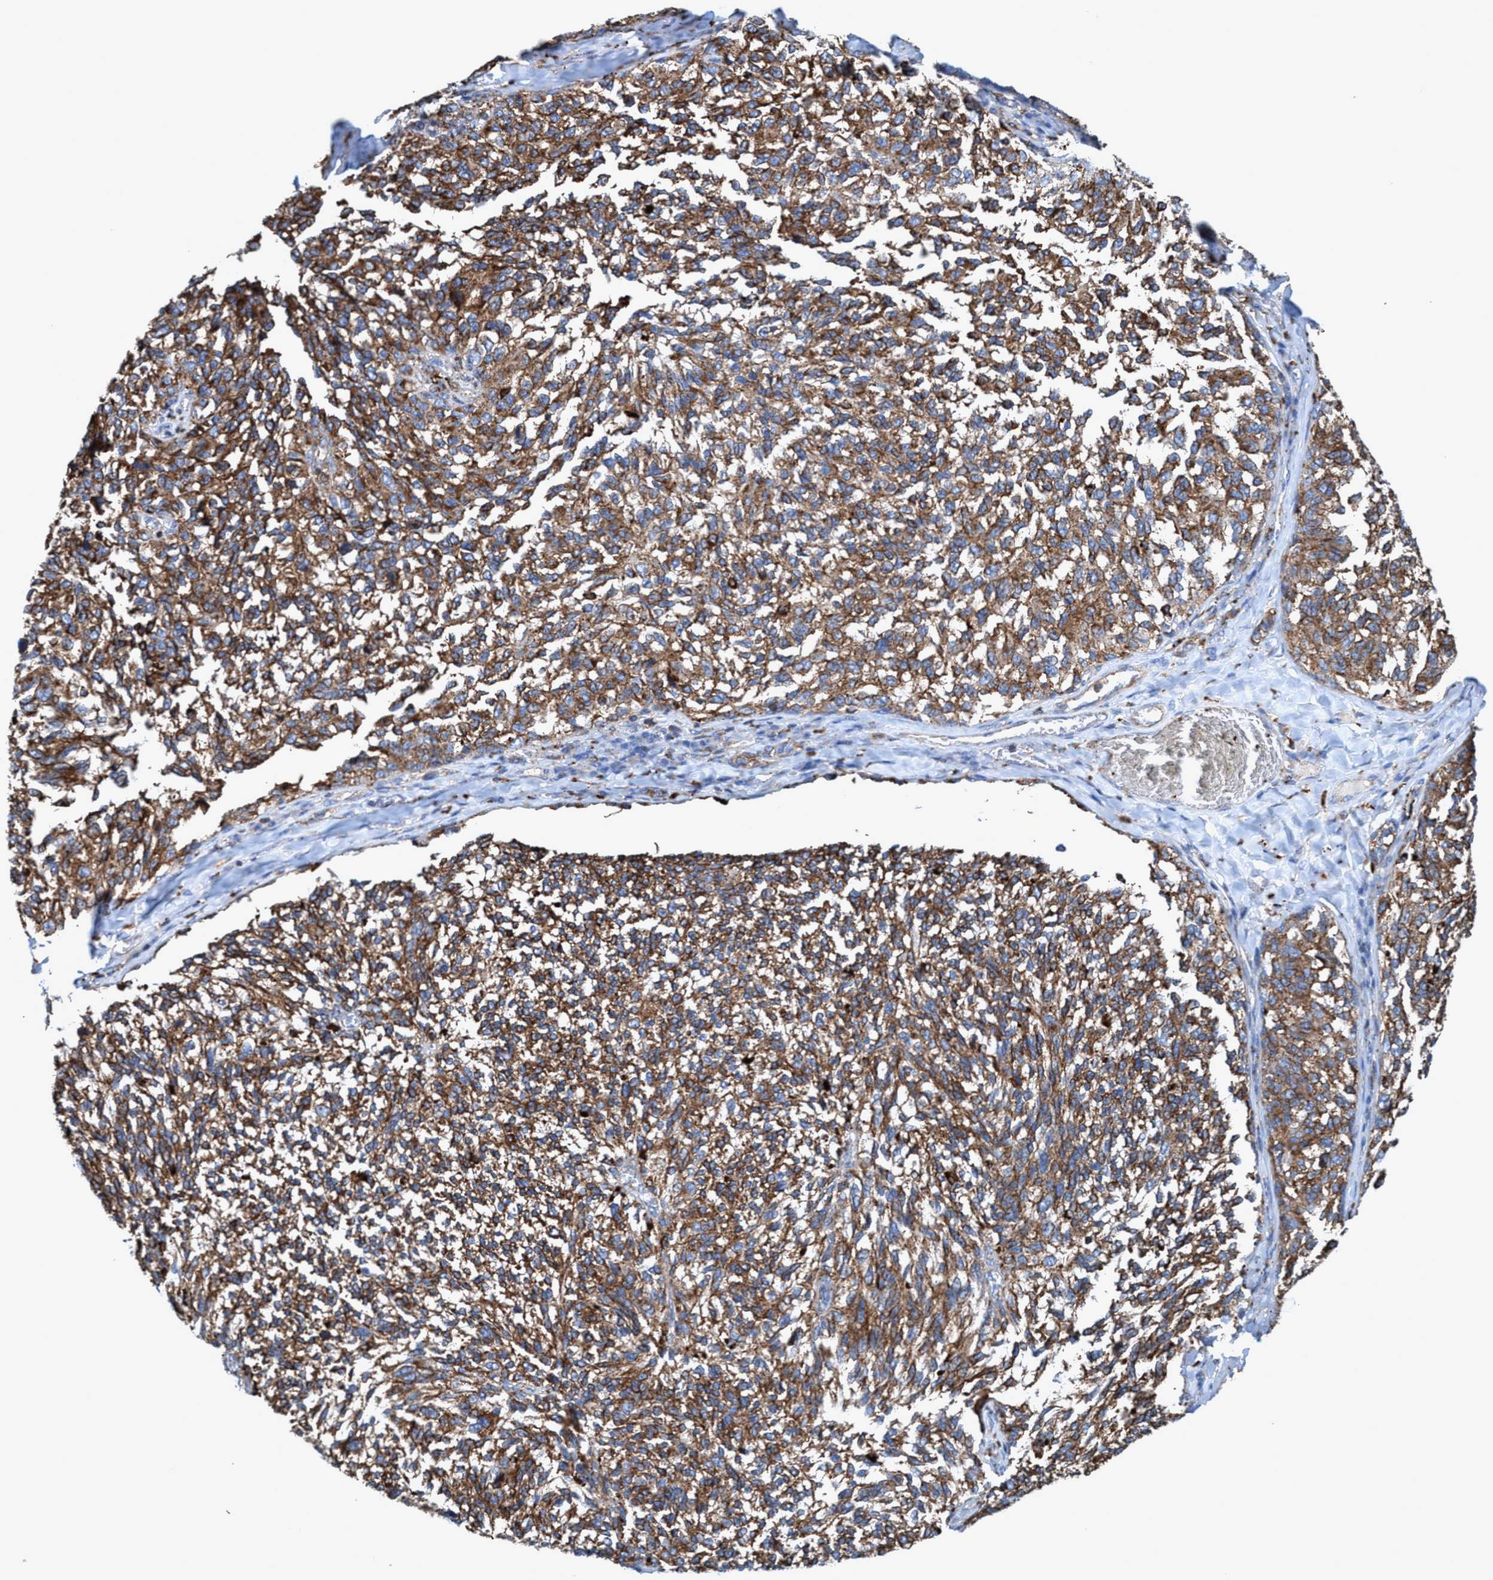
{"staining": {"intensity": "moderate", "quantity": ">75%", "location": "cytoplasmic/membranous"}, "tissue": "melanoma", "cell_type": "Tumor cells", "image_type": "cancer", "snomed": [{"axis": "morphology", "description": "Malignant melanoma, NOS"}, {"axis": "topography", "description": "Skin"}], "caption": "Immunohistochemistry histopathology image of neoplastic tissue: human melanoma stained using immunohistochemistry (IHC) reveals medium levels of moderate protein expression localized specifically in the cytoplasmic/membranous of tumor cells, appearing as a cytoplasmic/membranous brown color.", "gene": "TRIM65", "patient": {"sex": "female", "age": 73}}